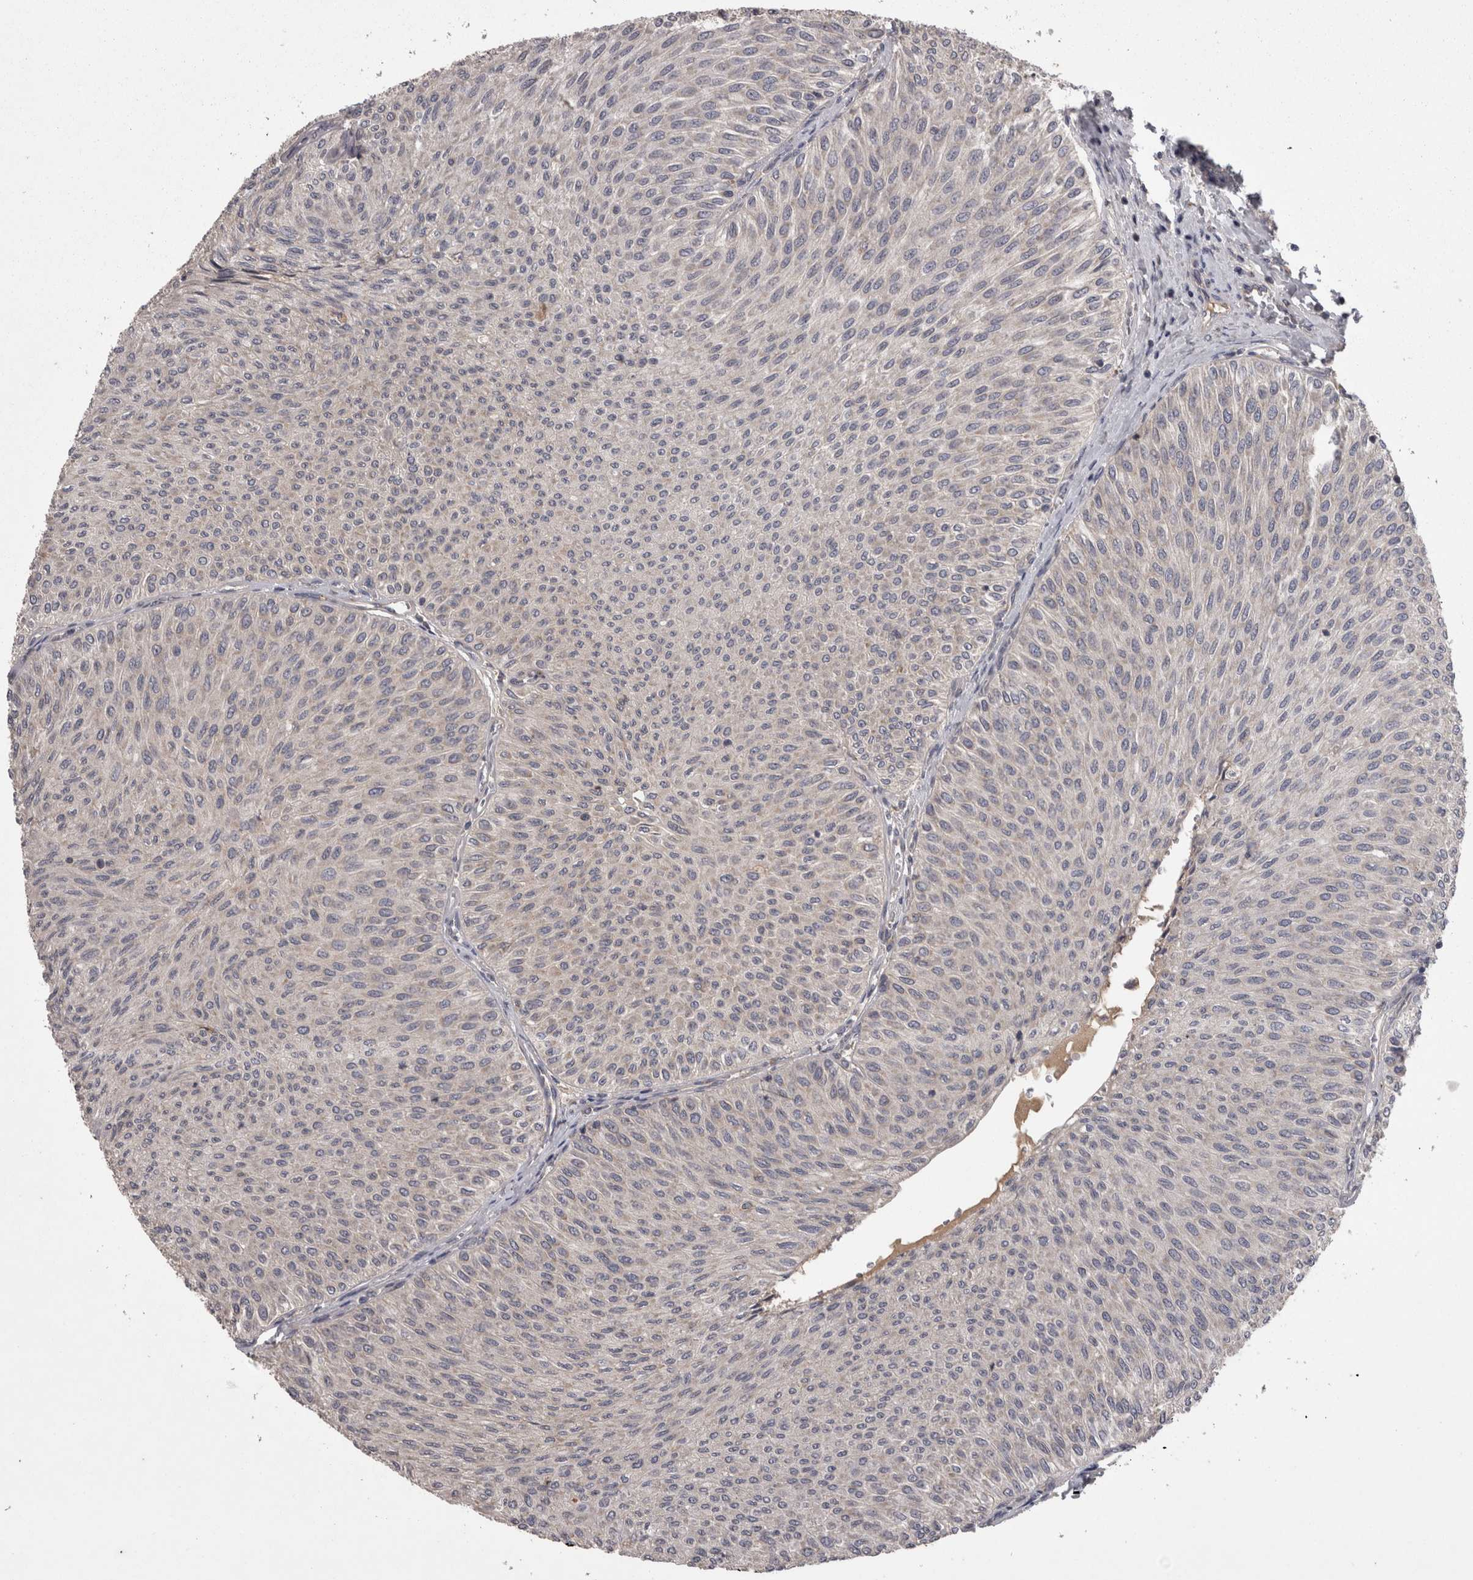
{"staining": {"intensity": "negative", "quantity": "none", "location": "none"}, "tissue": "urothelial cancer", "cell_type": "Tumor cells", "image_type": "cancer", "snomed": [{"axis": "morphology", "description": "Urothelial carcinoma, Low grade"}, {"axis": "topography", "description": "Urinary bladder"}], "caption": "Tumor cells are negative for protein expression in human urothelial carcinoma (low-grade).", "gene": "PCM1", "patient": {"sex": "male", "age": 78}}